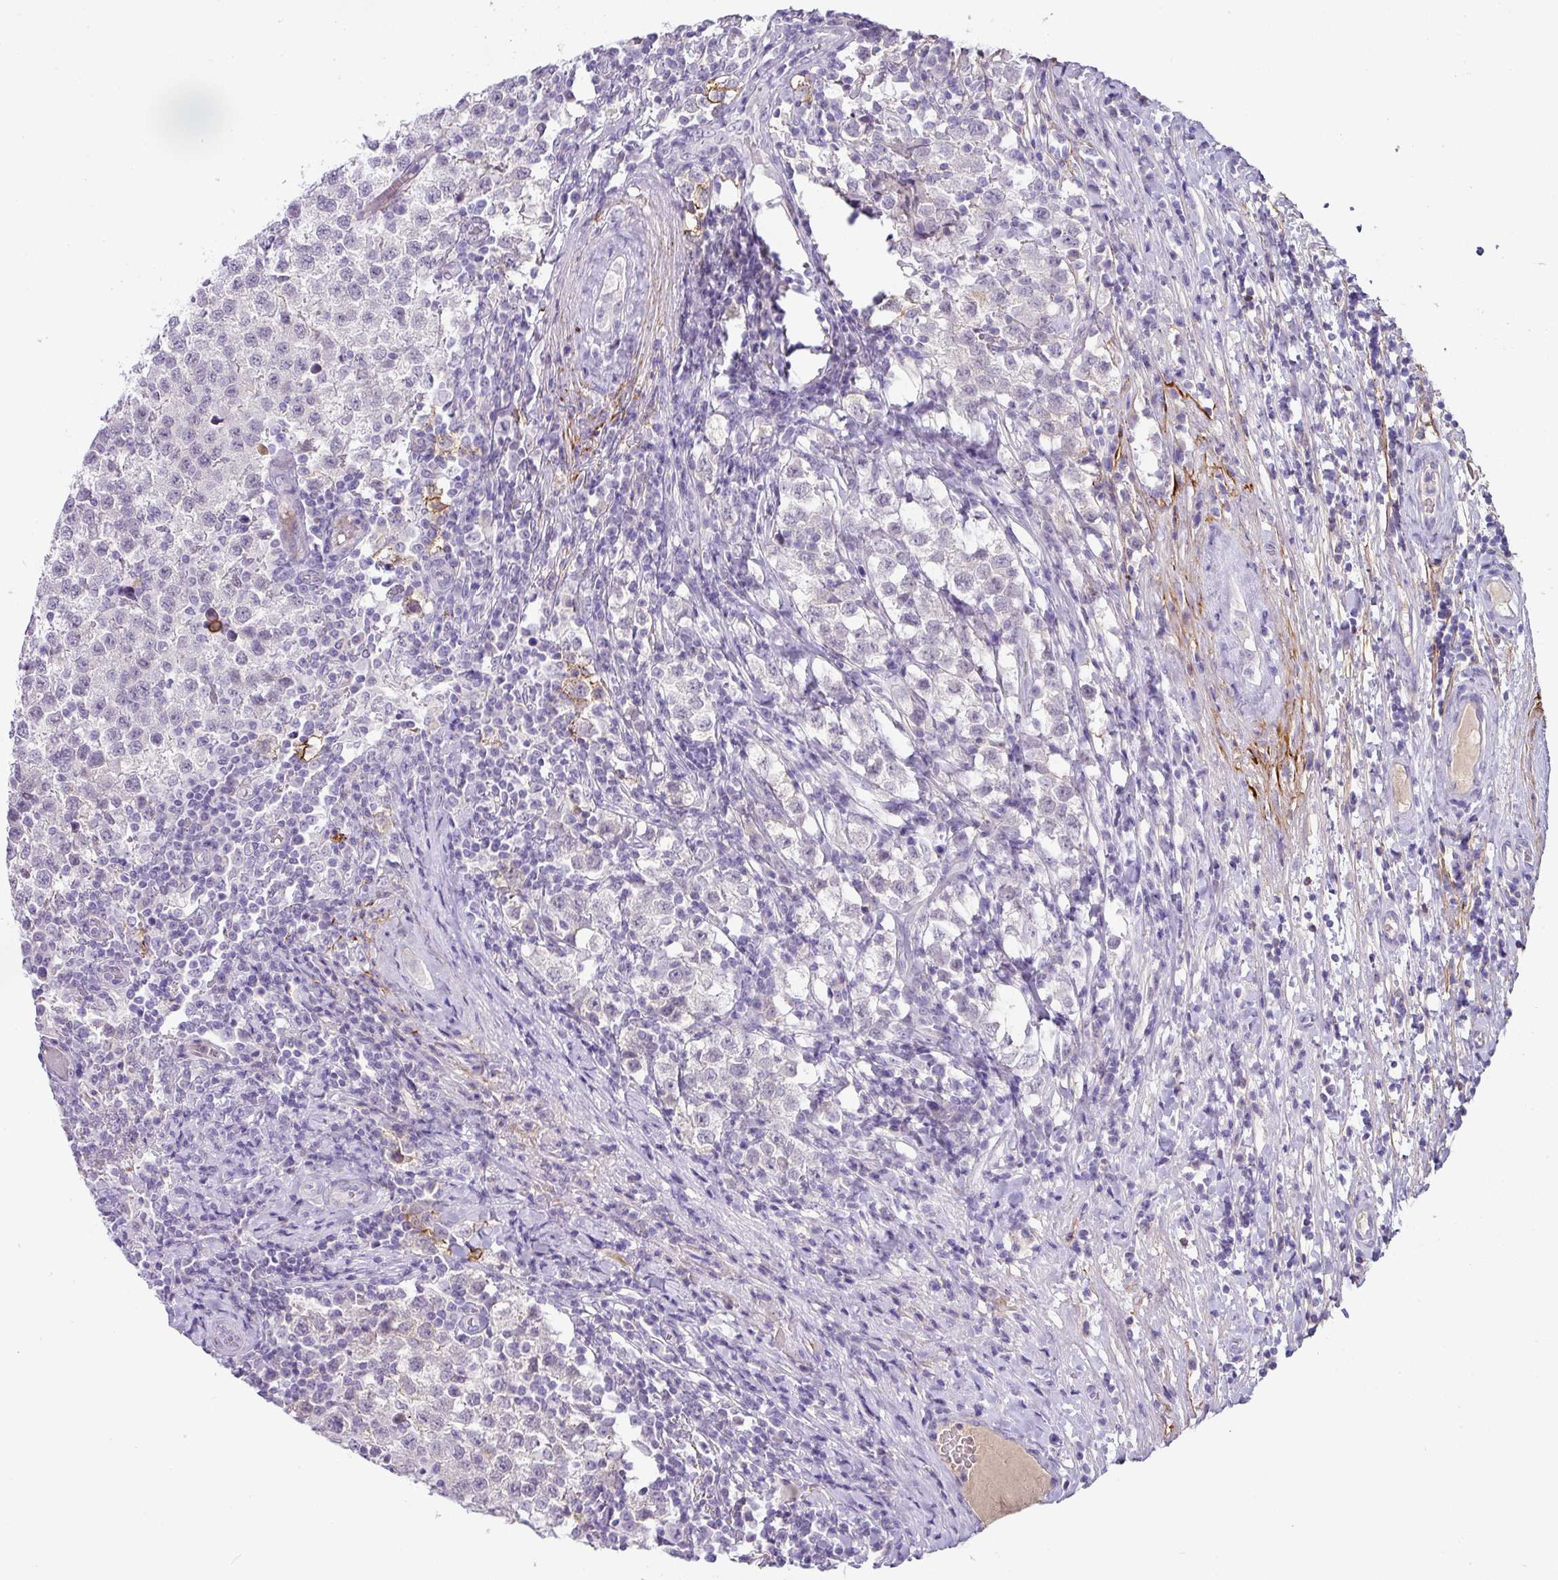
{"staining": {"intensity": "negative", "quantity": "none", "location": "none"}, "tissue": "testis cancer", "cell_type": "Tumor cells", "image_type": "cancer", "snomed": [{"axis": "morphology", "description": "Seminoma, NOS"}, {"axis": "topography", "description": "Testis"}], "caption": "Immunohistochemistry (IHC) image of neoplastic tissue: human testis cancer (seminoma) stained with DAB (3,3'-diaminobenzidine) shows no significant protein expression in tumor cells. Brightfield microscopy of IHC stained with DAB (3,3'-diaminobenzidine) (brown) and hematoxylin (blue), captured at high magnification.", "gene": "FGF17", "patient": {"sex": "male", "age": 34}}